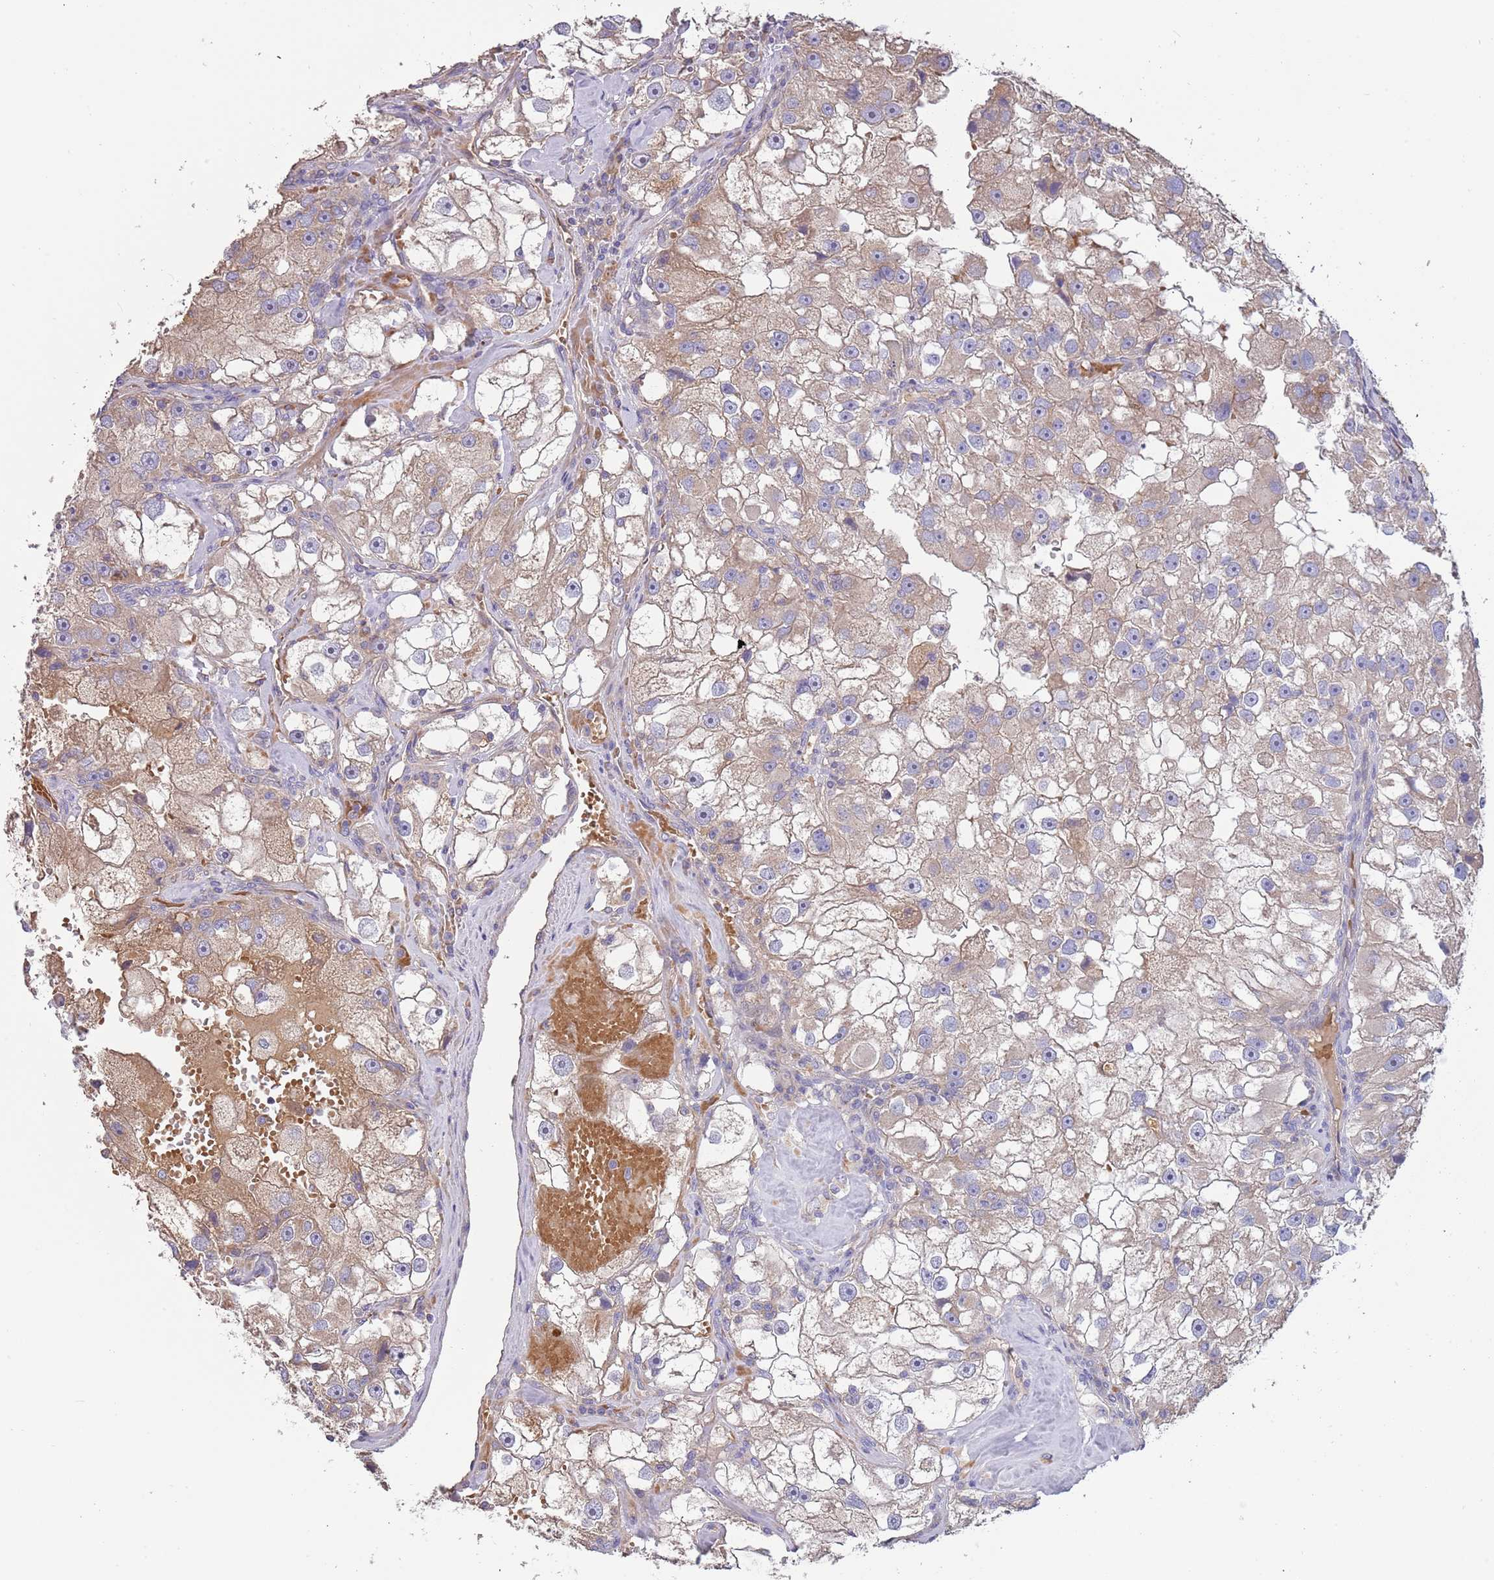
{"staining": {"intensity": "weak", "quantity": ">75%", "location": "cytoplasmic/membranous"}, "tissue": "renal cancer", "cell_type": "Tumor cells", "image_type": "cancer", "snomed": [{"axis": "morphology", "description": "Adenocarcinoma, NOS"}, {"axis": "topography", "description": "Kidney"}], "caption": "Tumor cells reveal weak cytoplasmic/membranous expression in about >75% of cells in renal adenocarcinoma. The staining was performed using DAB to visualize the protein expression in brown, while the nuclei were stained in blue with hematoxylin (Magnification: 20x).", "gene": "TRMO", "patient": {"sex": "male", "age": 63}}